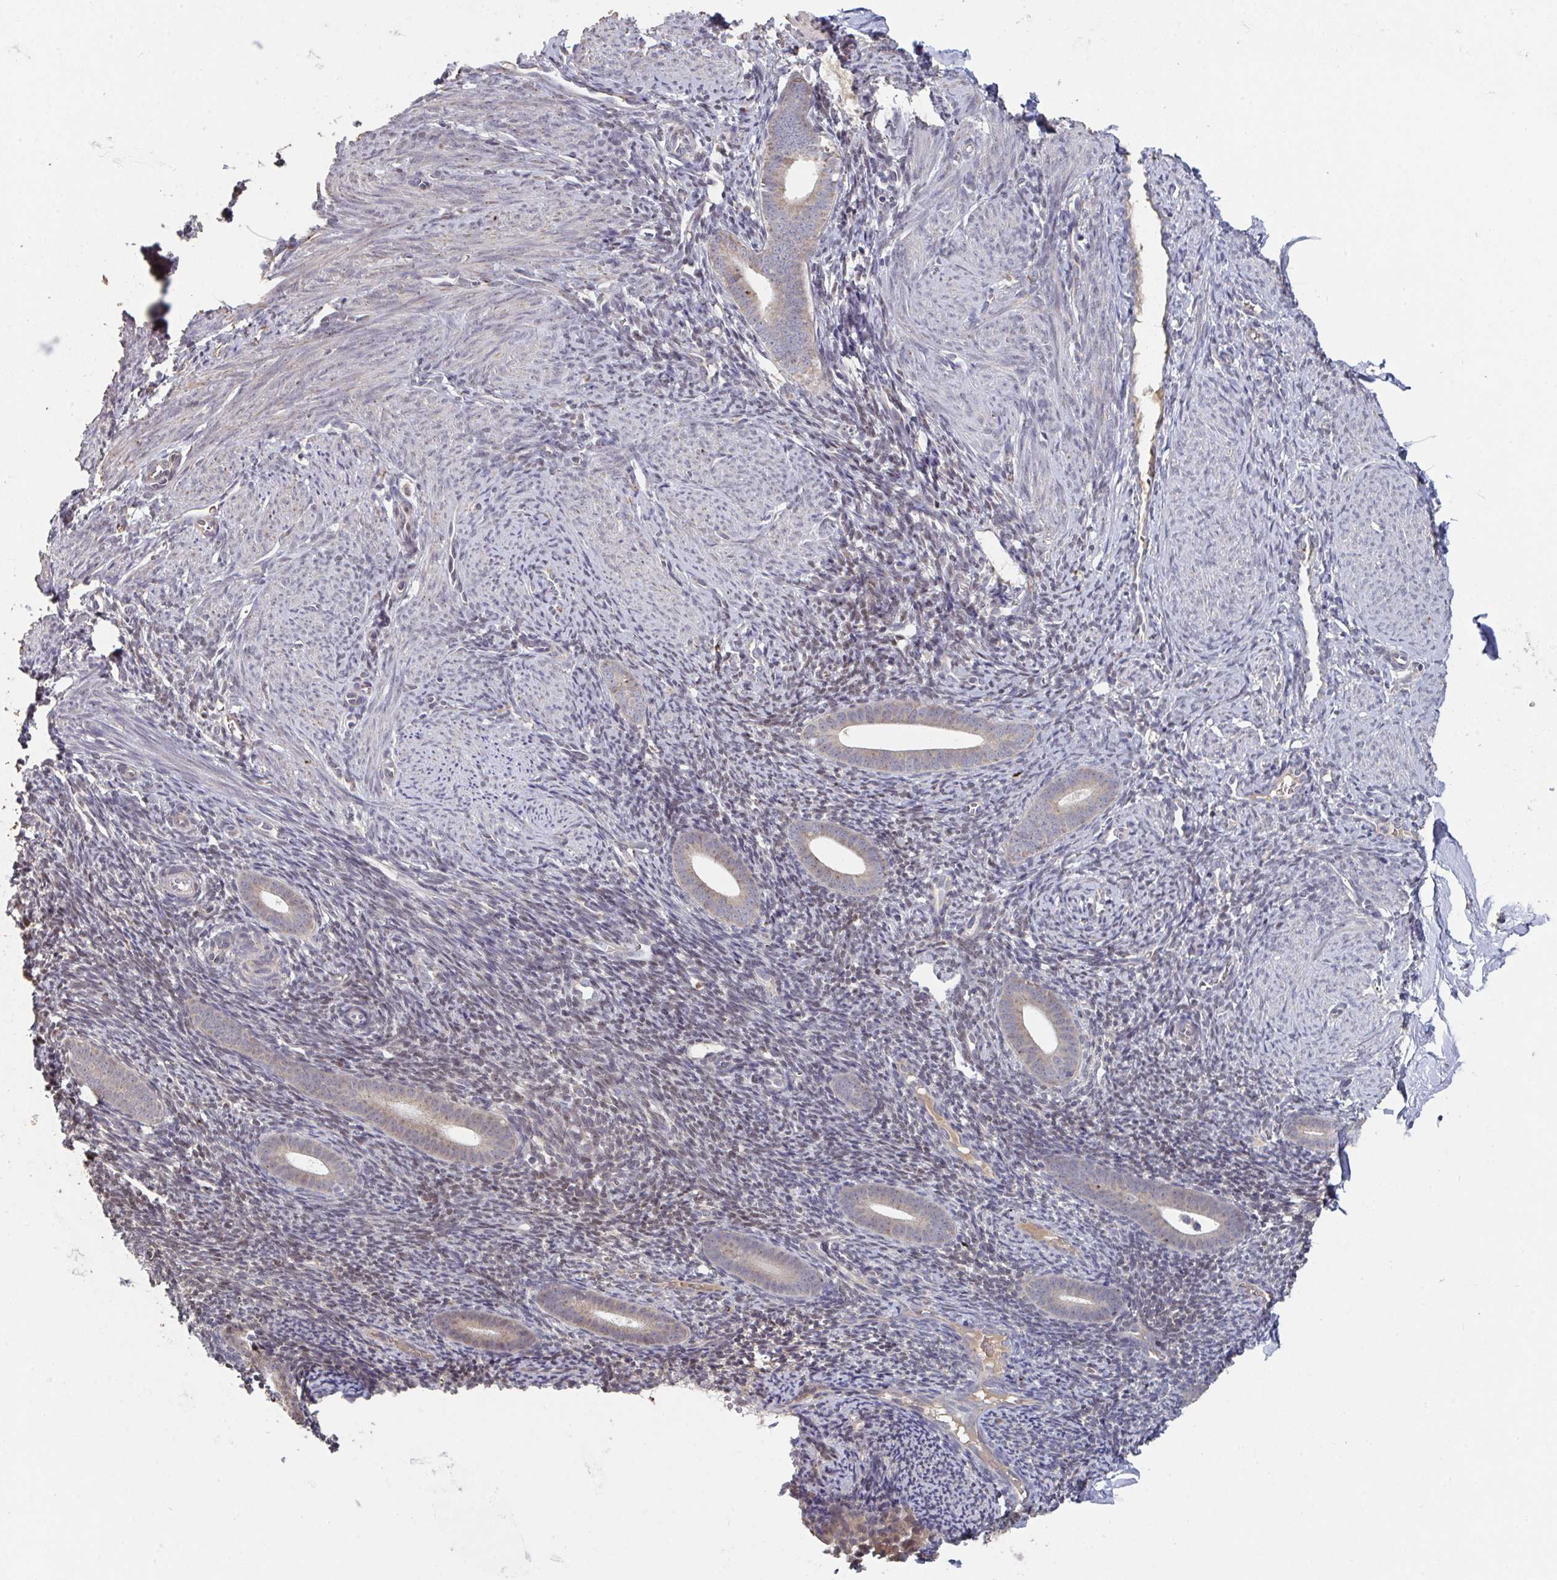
{"staining": {"intensity": "negative", "quantity": "none", "location": "none"}, "tissue": "endometrium", "cell_type": "Cells in endometrial stroma", "image_type": "normal", "snomed": [{"axis": "morphology", "description": "Normal tissue, NOS"}, {"axis": "topography", "description": "Endometrium"}], "caption": "Immunohistochemistry of benign human endometrium displays no positivity in cells in endometrial stroma.", "gene": "ELOVL1", "patient": {"sex": "female", "age": 39}}